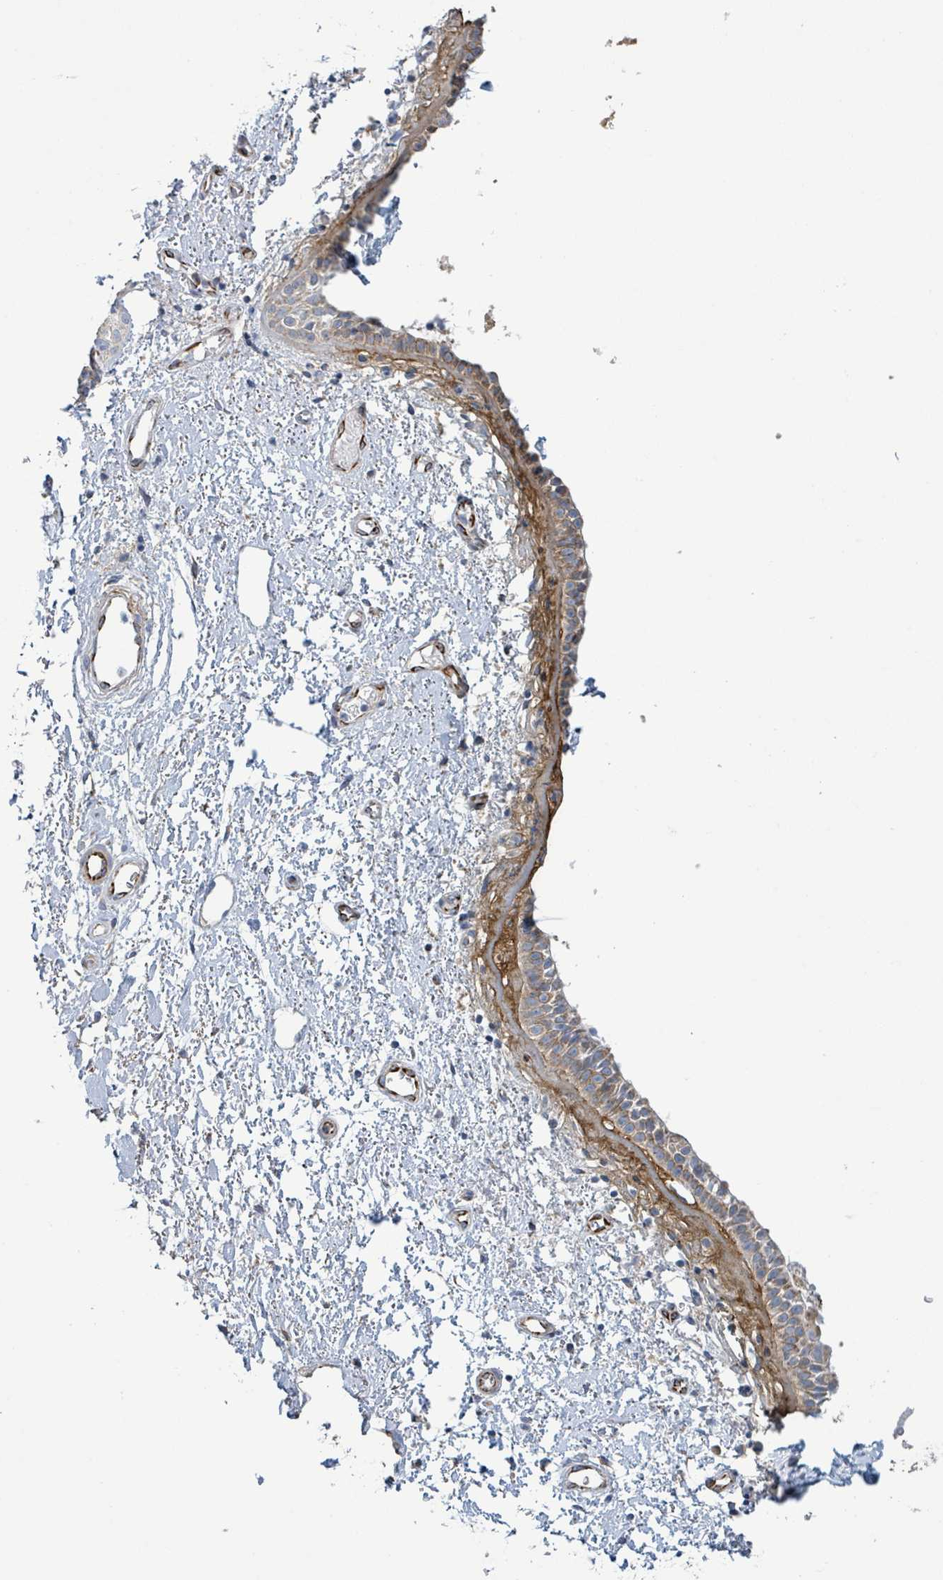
{"staining": {"intensity": "moderate", "quantity": "25%-75%", "location": "cytoplasmic/membranous"}, "tissue": "nasopharynx", "cell_type": "Respiratory epithelial cells", "image_type": "normal", "snomed": [{"axis": "morphology", "description": "Normal tissue, NOS"}, {"axis": "topography", "description": "Cartilage tissue"}, {"axis": "topography", "description": "Nasopharynx"}], "caption": "A micrograph of human nasopharynx stained for a protein exhibits moderate cytoplasmic/membranous brown staining in respiratory epithelial cells. The staining was performed using DAB, with brown indicating positive protein expression. Nuclei are stained blue with hematoxylin.", "gene": "ALG12", "patient": {"sex": "male", "age": 56}}